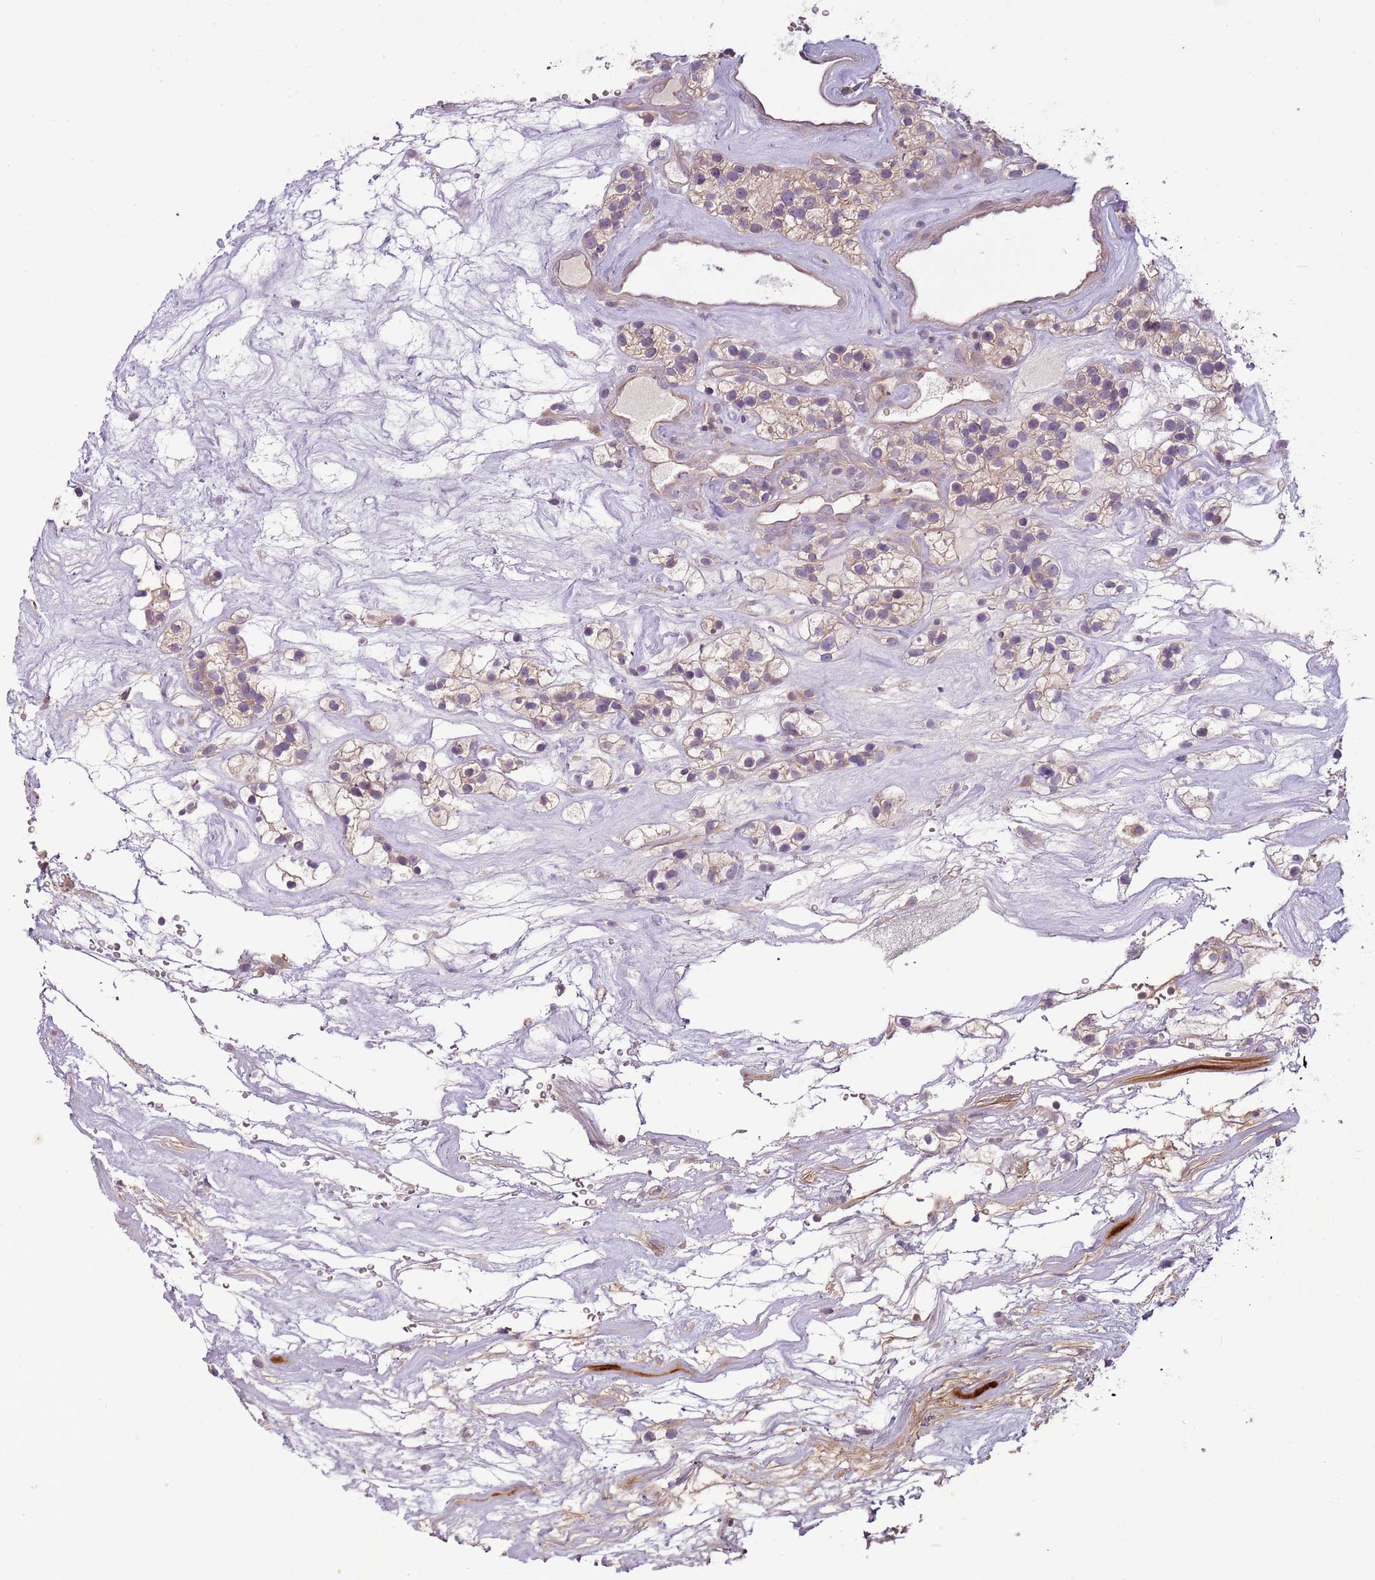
{"staining": {"intensity": "weak", "quantity": "<25%", "location": "cytoplasmic/membranous"}, "tissue": "renal cancer", "cell_type": "Tumor cells", "image_type": "cancer", "snomed": [{"axis": "morphology", "description": "Adenocarcinoma, NOS"}, {"axis": "topography", "description": "Kidney"}], "caption": "Immunohistochemistry of human adenocarcinoma (renal) exhibits no staining in tumor cells. (DAB immunohistochemistry with hematoxylin counter stain).", "gene": "DTD2", "patient": {"sex": "female", "age": 57}}